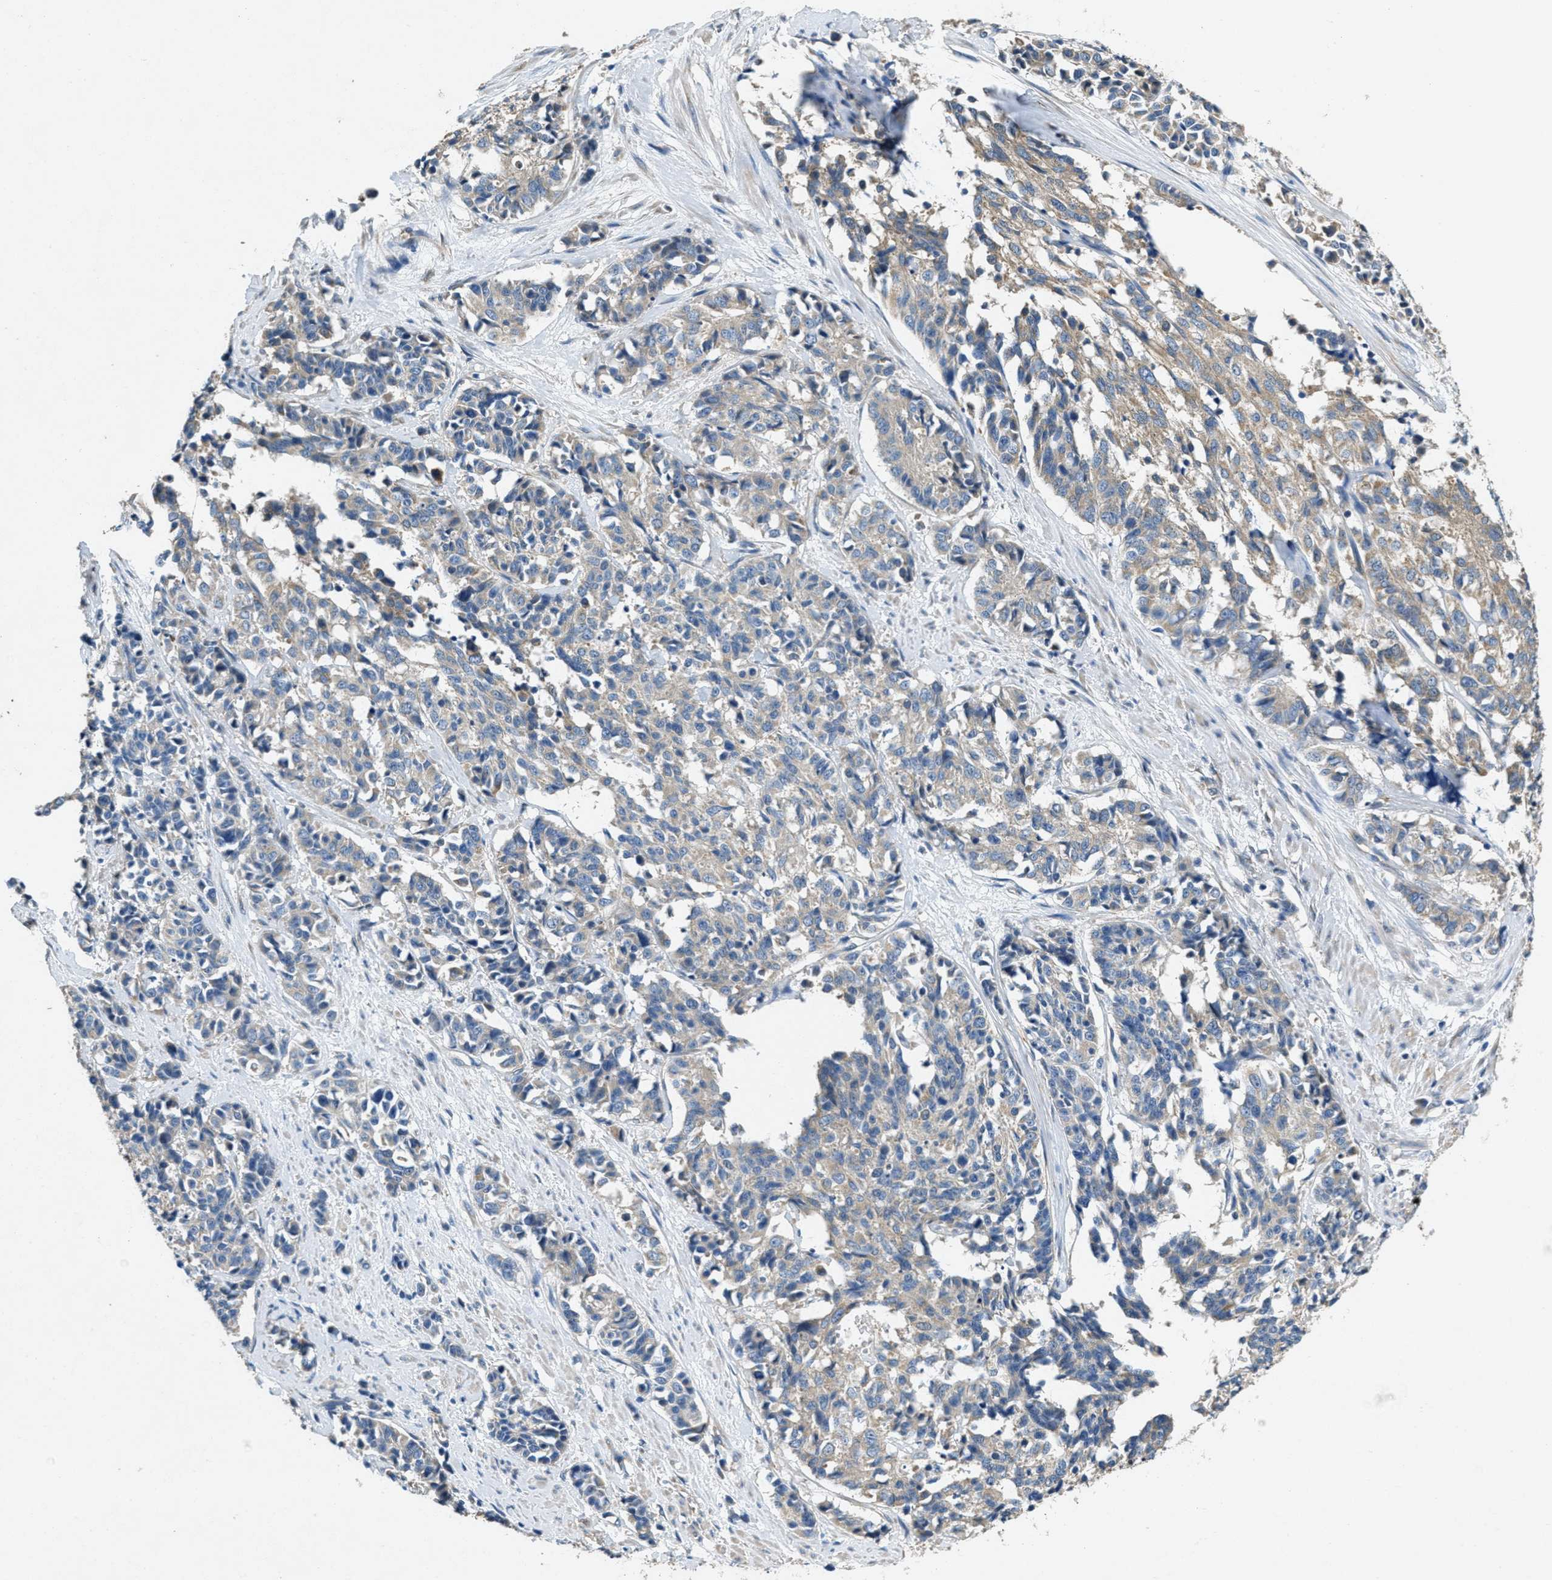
{"staining": {"intensity": "weak", "quantity": "25%-75%", "location": "cytoplasmic/membranous"}, "tissue": "cervical cancer", "cell_type": "Tumor cells", "image_type": "cancer", "snomed": [{"axis": "morphology", "description": "Squamous cell carcinoma, NOS"}, {"axis": "topography", "description": "Cervix"}], "caption": "The histopathology image demonstrates immunohistochemical staining of cervical cancer (squamous cell carcinoma). There is weak cytoplasmic/membranous staining is present in approximately 25%-75% of tumor cells.", "gene": "TOMM70", "patient": {"sex": "female", "age": 35}}